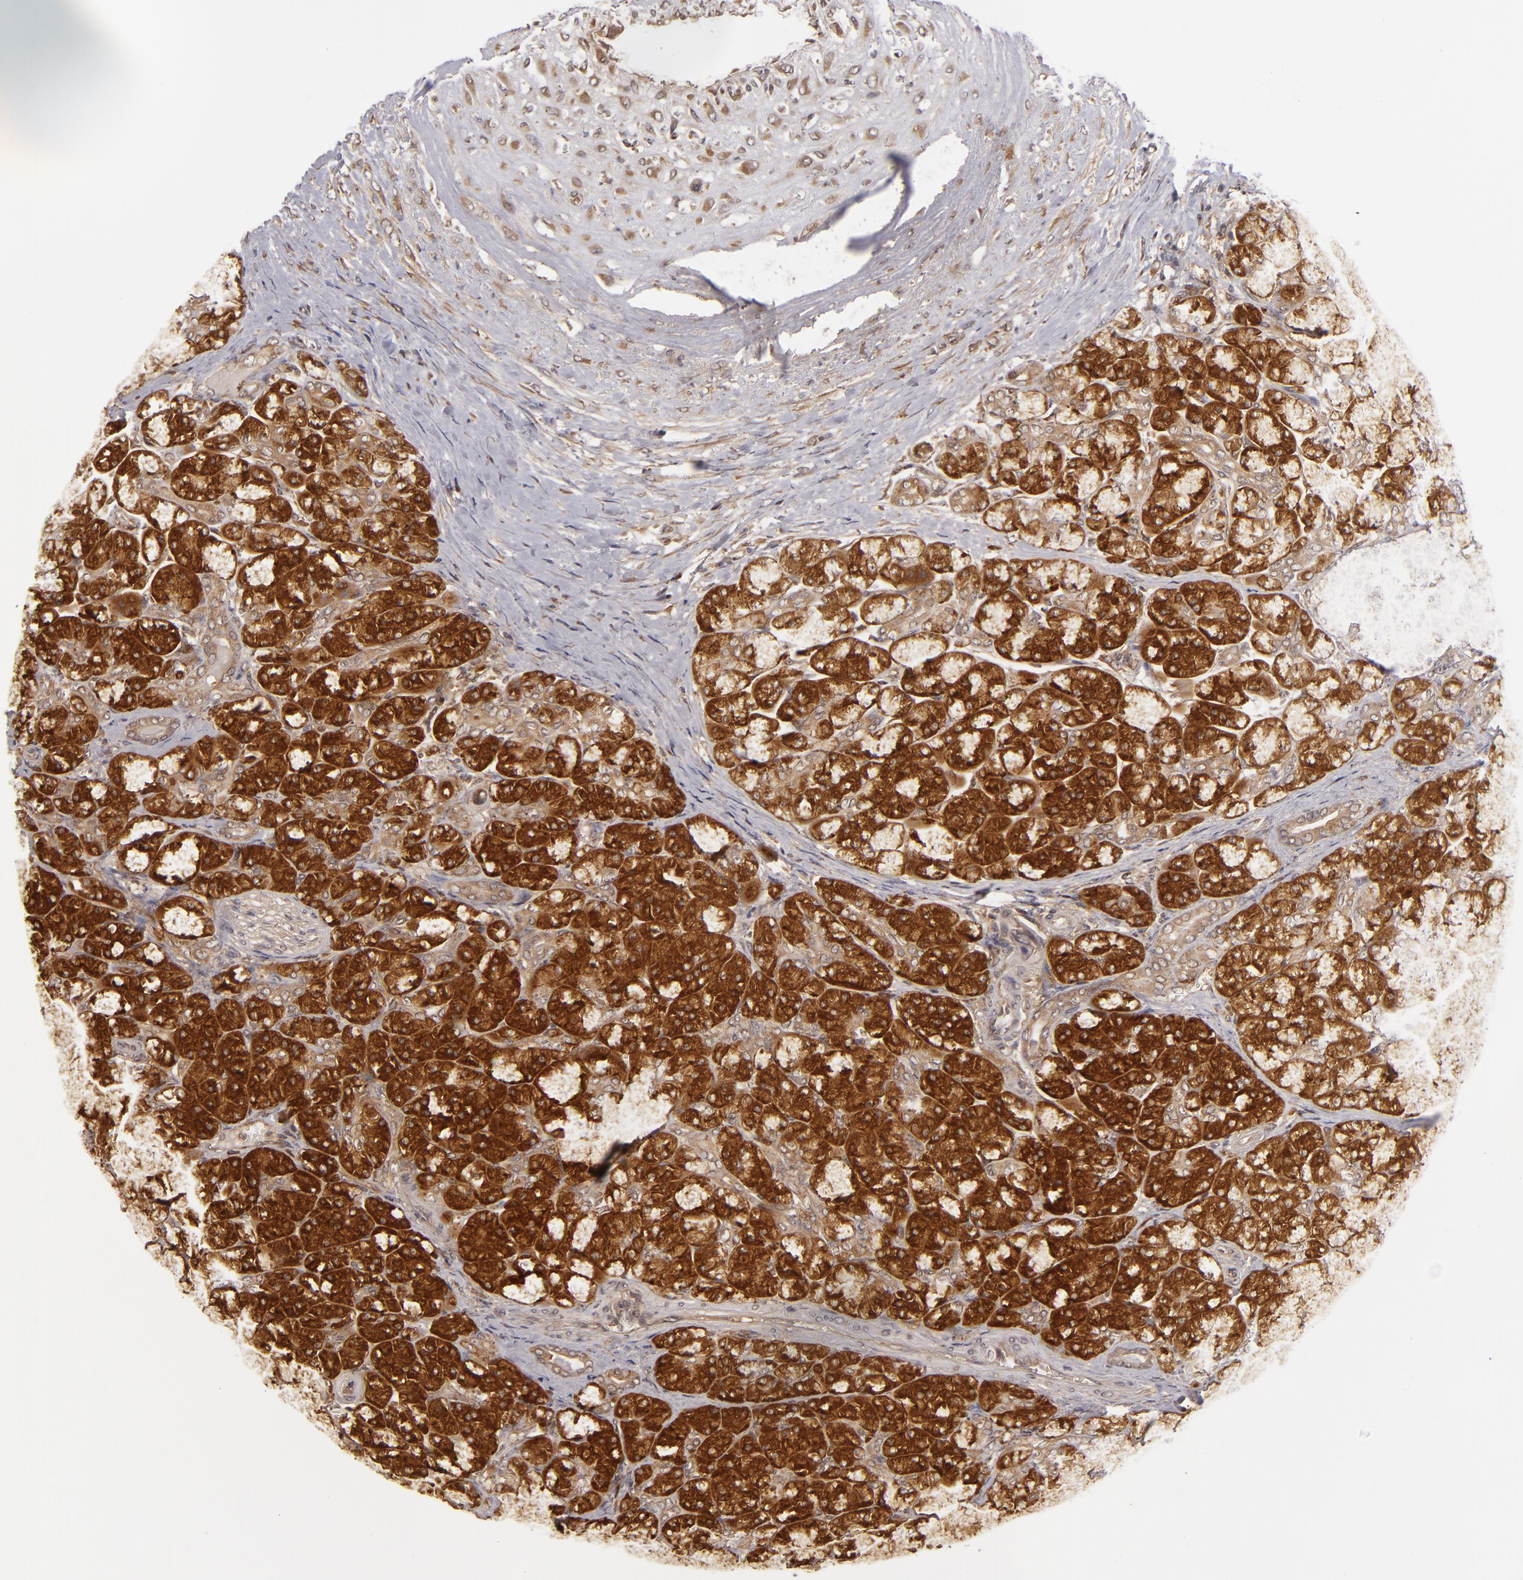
{"staining": {"intensity": "strong", "quantity": ">75%", "location": "cytoplasmic/membranous"}, "tissue": "pancreas", "cell_type": "Exocrine glandular cells", "image_type": "normal", "snomed": [{"axis": "morphology", "description": "Normal tissue, NOS"}, {"axis": "topography", "description": "Pancreas"}], "caption": "Exocrine glandular cells reveal strong cytoplasmic/membranous staining in about >75% of cells in unremarkable pancreas.", "gene": "MAPK3", "patient": {"sex": "male", "age": 66}}